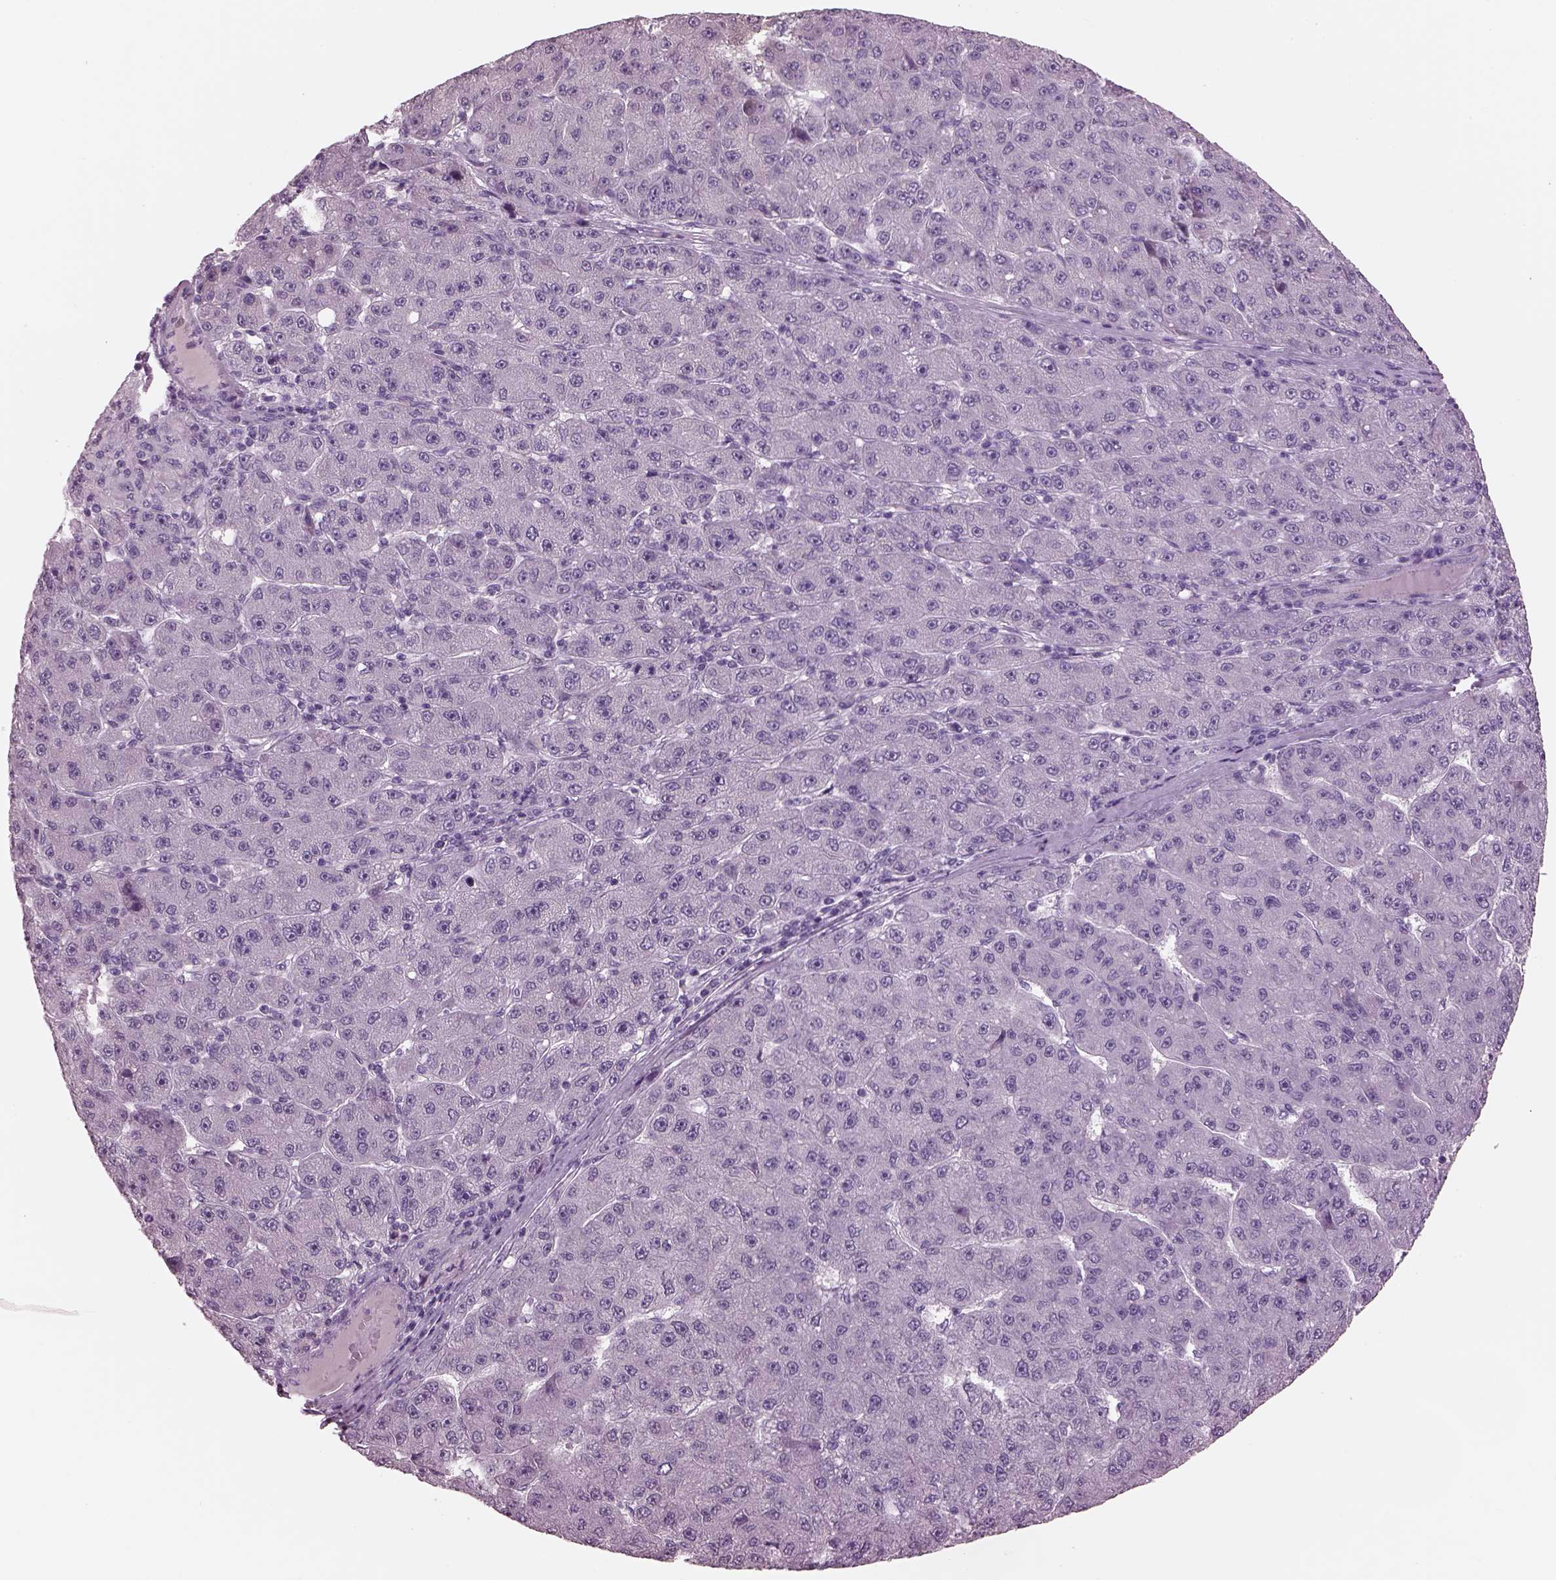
{"staining": {"intensity": "negative", "quantity": "none", "location": "none"}, "tissue": "liver cancer", "cell_type": "Tumor cells", "image_type": "cancer", "snomed": [{"axis": "morphology", "description": "Carcinoma, Hepatocellular, NOS"}, {"axis": "topography", "description": "Liver"}], "caption": "Immunohistochemistry image of neoplastic tissue: human hepatocellular carcinoma (liver) stained with DAB reveals no significant protein staining in tumor cells. (DAB (3,3'-diaminobenzidine) immunohistochemistry with hematoxylin counter stain).", "gene": "CYLC1", "patient": {"sex": "male", "age": 67}}